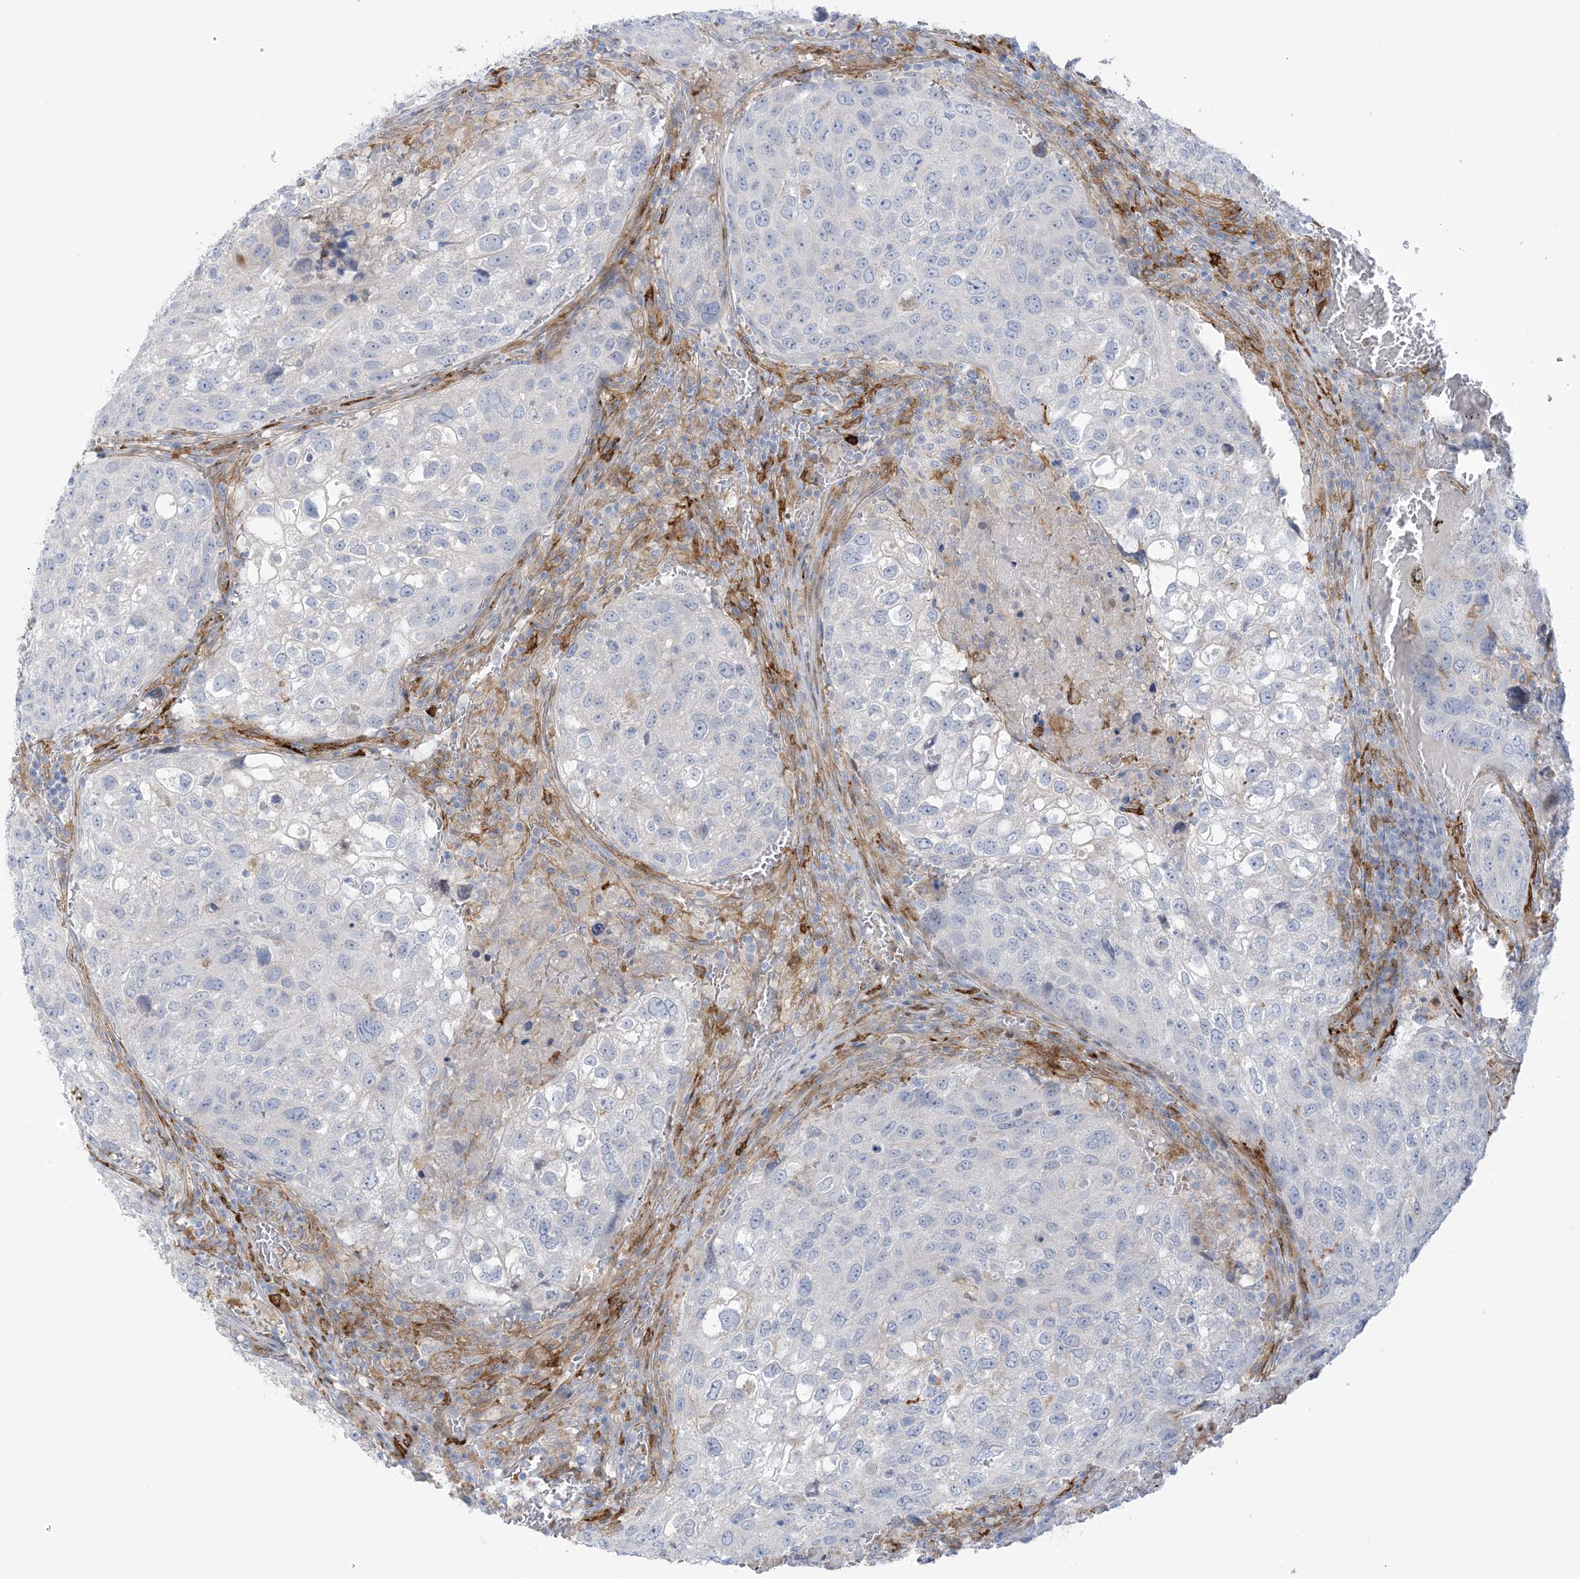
{"staining": {"intensity": "negative", "quantity": "none", "location": "none"}, "tissue": "urothelial cancer", "cell_type": "Tumor cells", "image_type": "cancer", "snomed": [{"axis": "morphology", "description": "Urothelial carcinoma, High grade"}, {"axis": "topography", "description": "Lymph node"}, {"axis": "topography", "description": "Urinary bladder"}], "caption": "Histopathology image shows no significant protein staining in tumor cells of urothelial cancer.", "gene": "ICMT", "patient": {"sex": "male", "age": 51}}